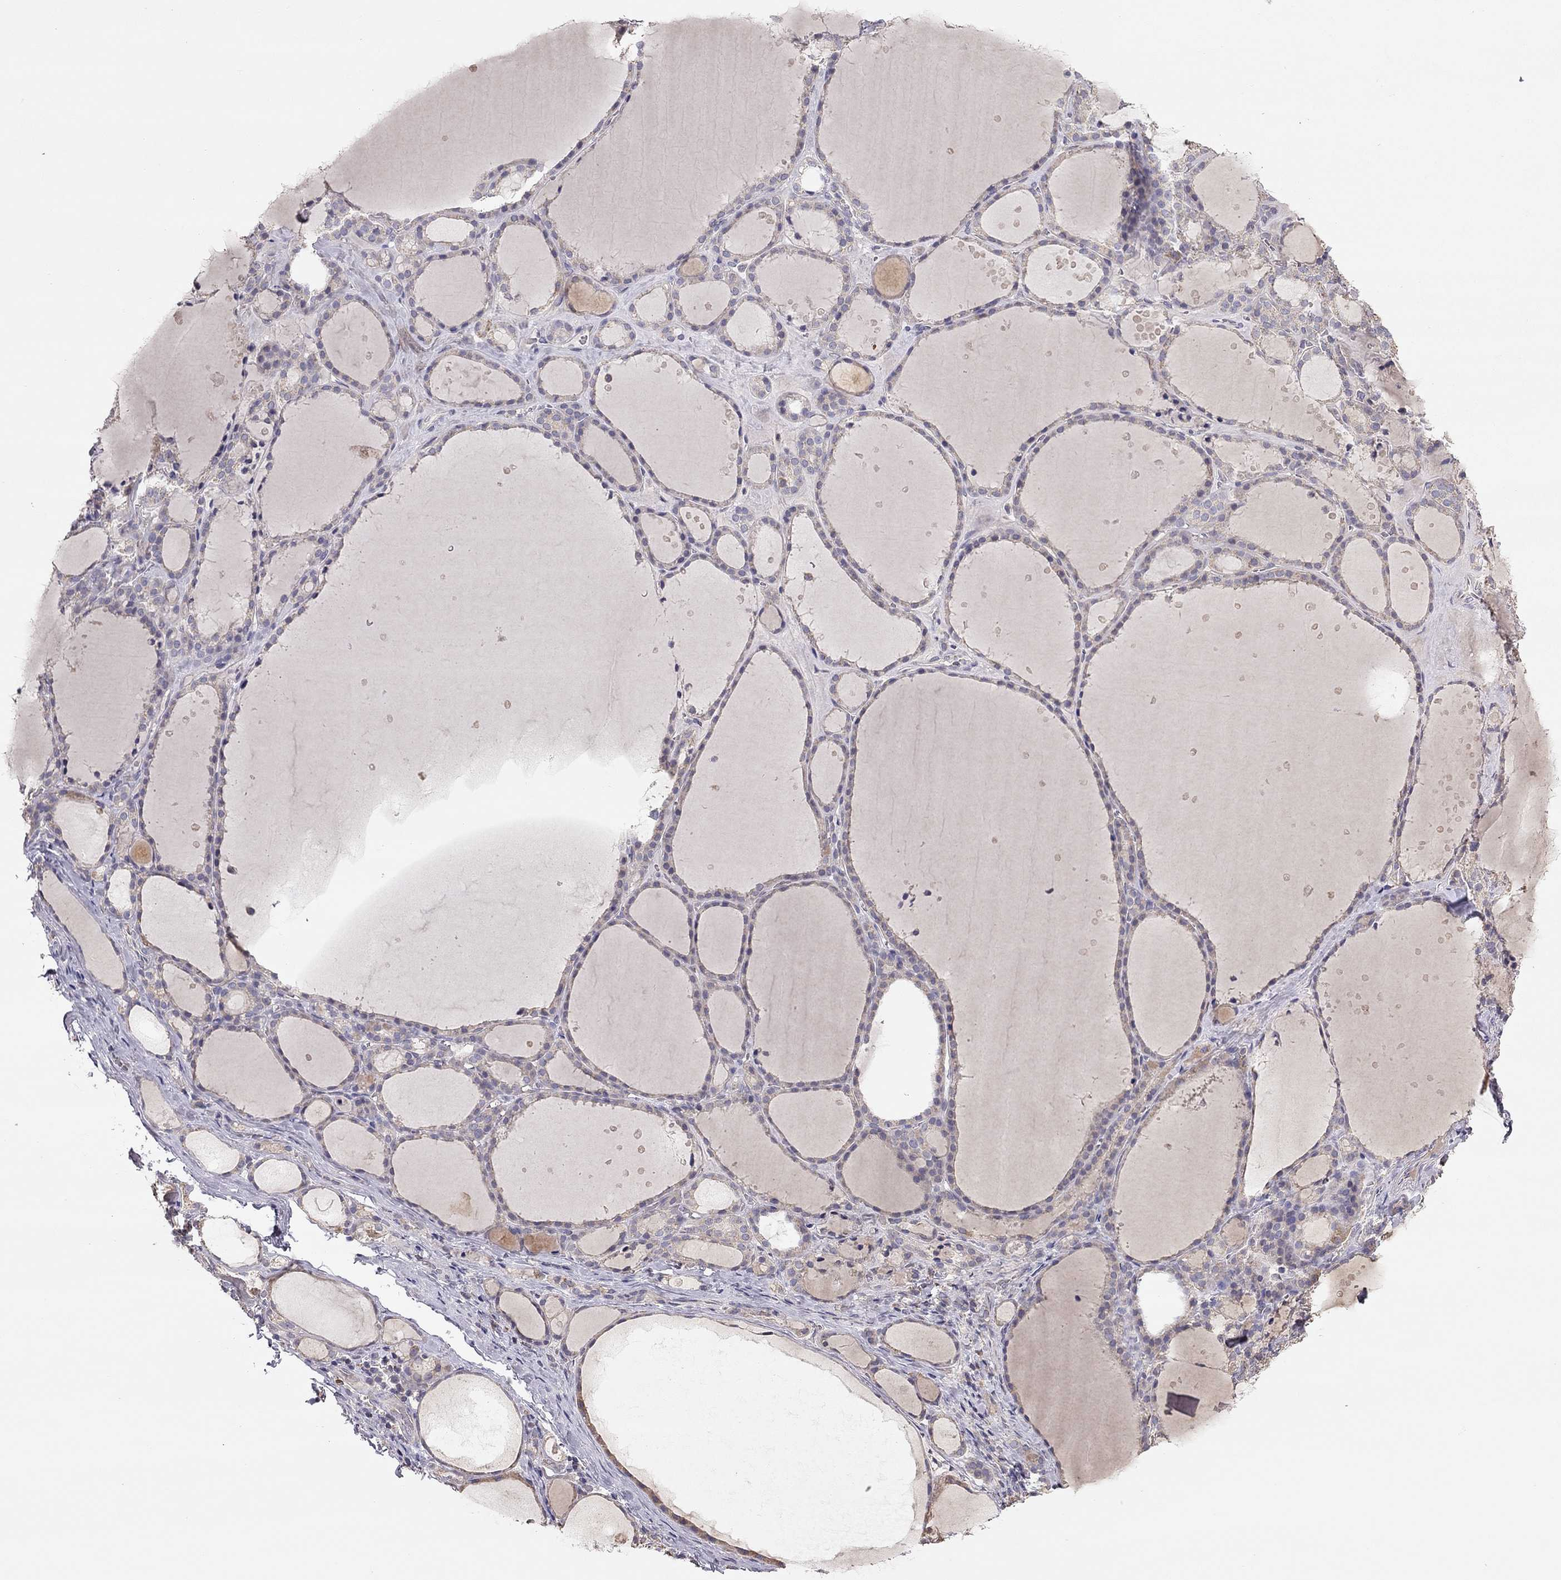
{"staining": {"intensity": "weak", "quantity": "<25%", "location": "cytoplasmic/membranous"}, "tissue": "thyroid gland", "cell_type": "Glandular cells", "image_type": "normal", "snomed": [{"axis": "morphology", "description": "Normal tissue, NOS"}, {"axis": "topography", "description": "Thyroid gland"}], "caption": "There is no significant positivity in glandular cells of thyroid gland. (Stains: DAB immunohistochemistry (IHC) with hematoxylin counter stain, Microscopy: brightfield microscopy at high magnification).", "gene": "LRIT3", "patient": {"sex": "male", "age": 68}}